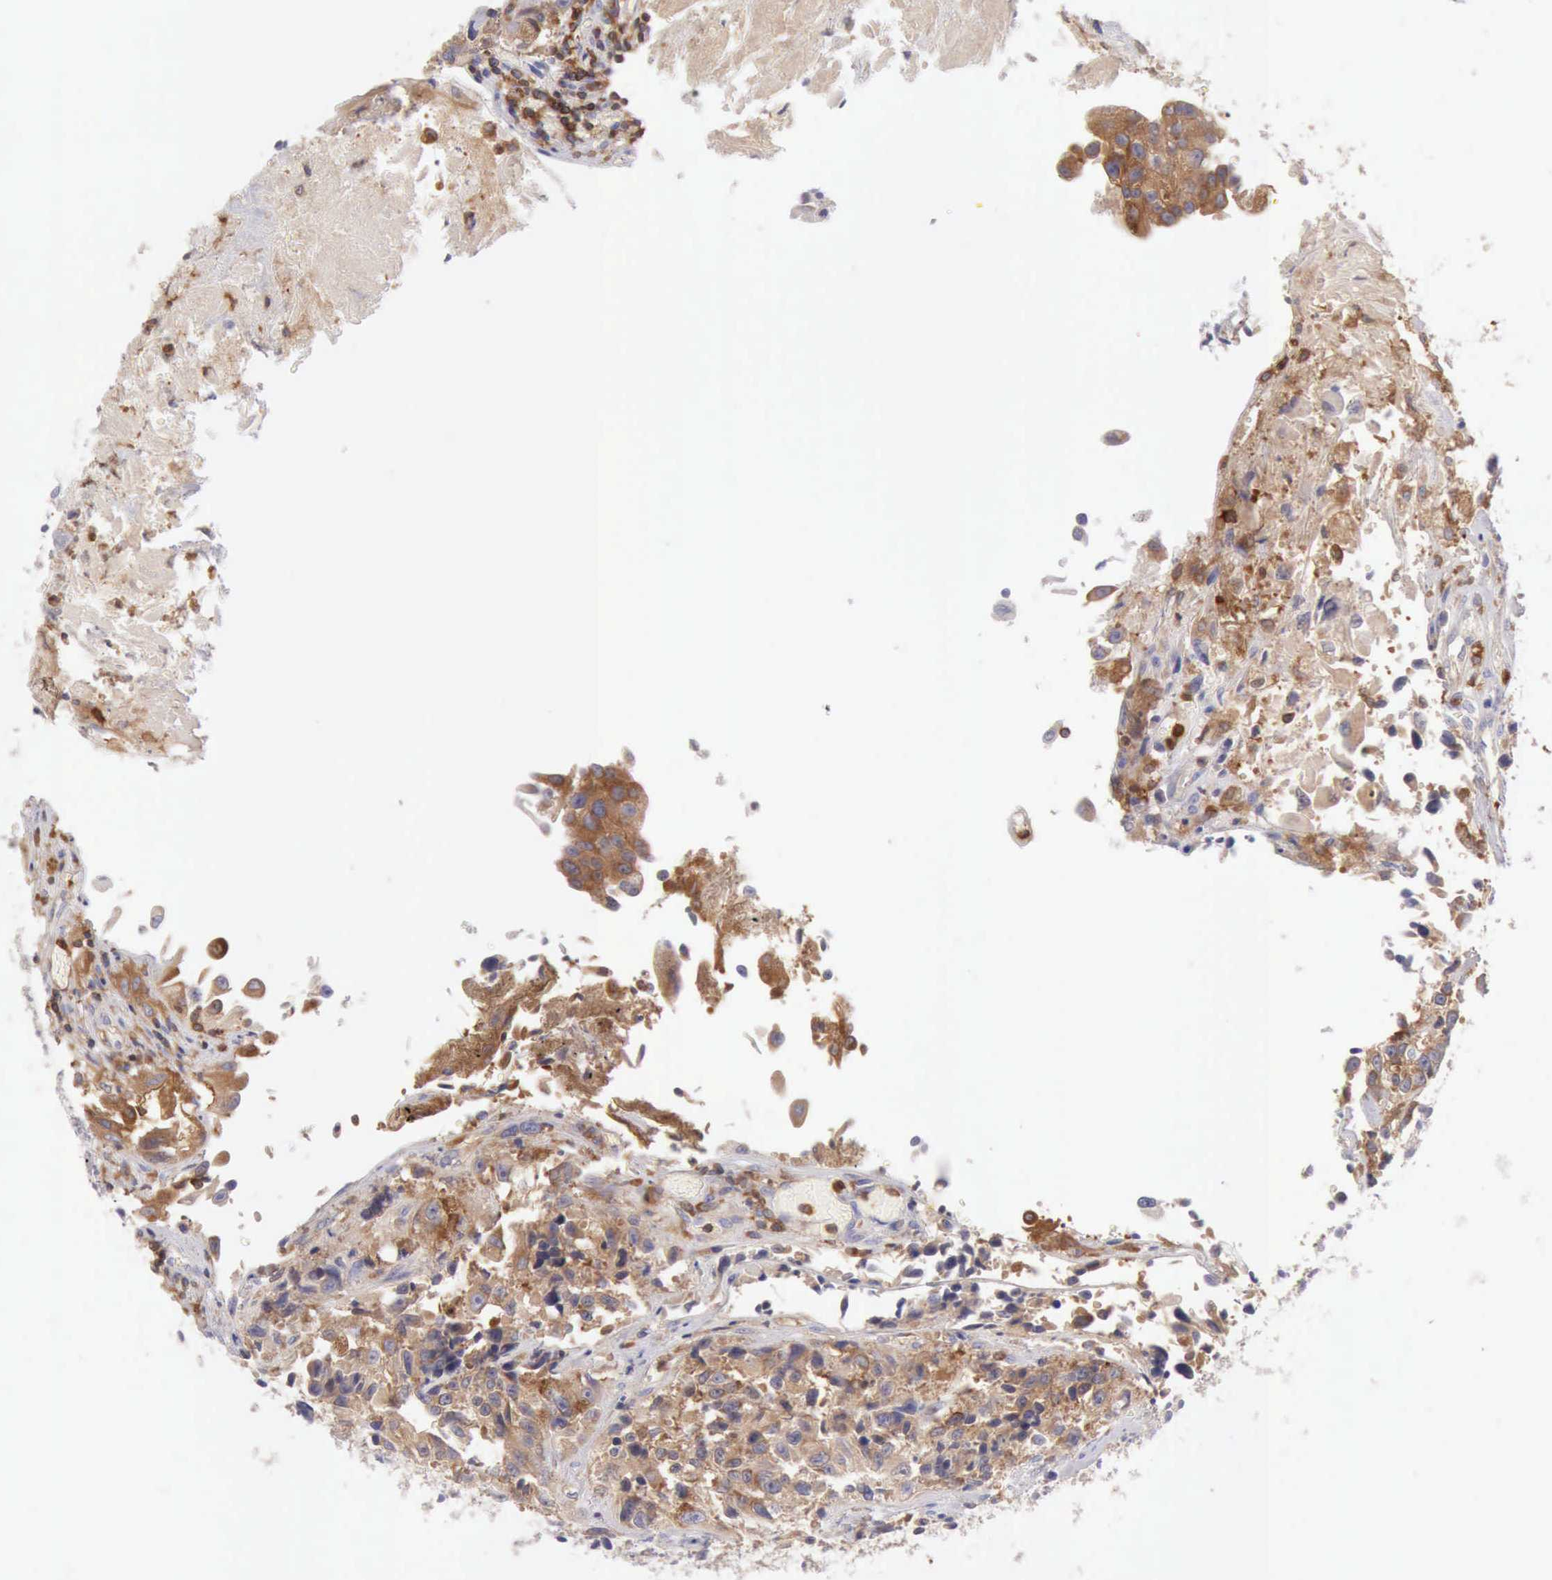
{"staining": {"intensity": "weak", "quantity": "25%-75%", "location": "cytoplasmic/membranous"}, "tissue": "urothelial cancer", "cell_type": "Tumor cells", "image_type": "cancer", "snomed": [{"axis": "morphology", "description": "Urothelial carcinoma, High grade"}, {"axis": "topography", "description": "Urinary bladder"}], "caption": "A low amount of weak cytoplasmic/membranous positivity is seen in approximately 25%-75% of tumor cells in urothelial carcinoma (high-grade) tissue.", "gene": "ARHGAP4", "patient": {"sex": "female", "age": 81}}